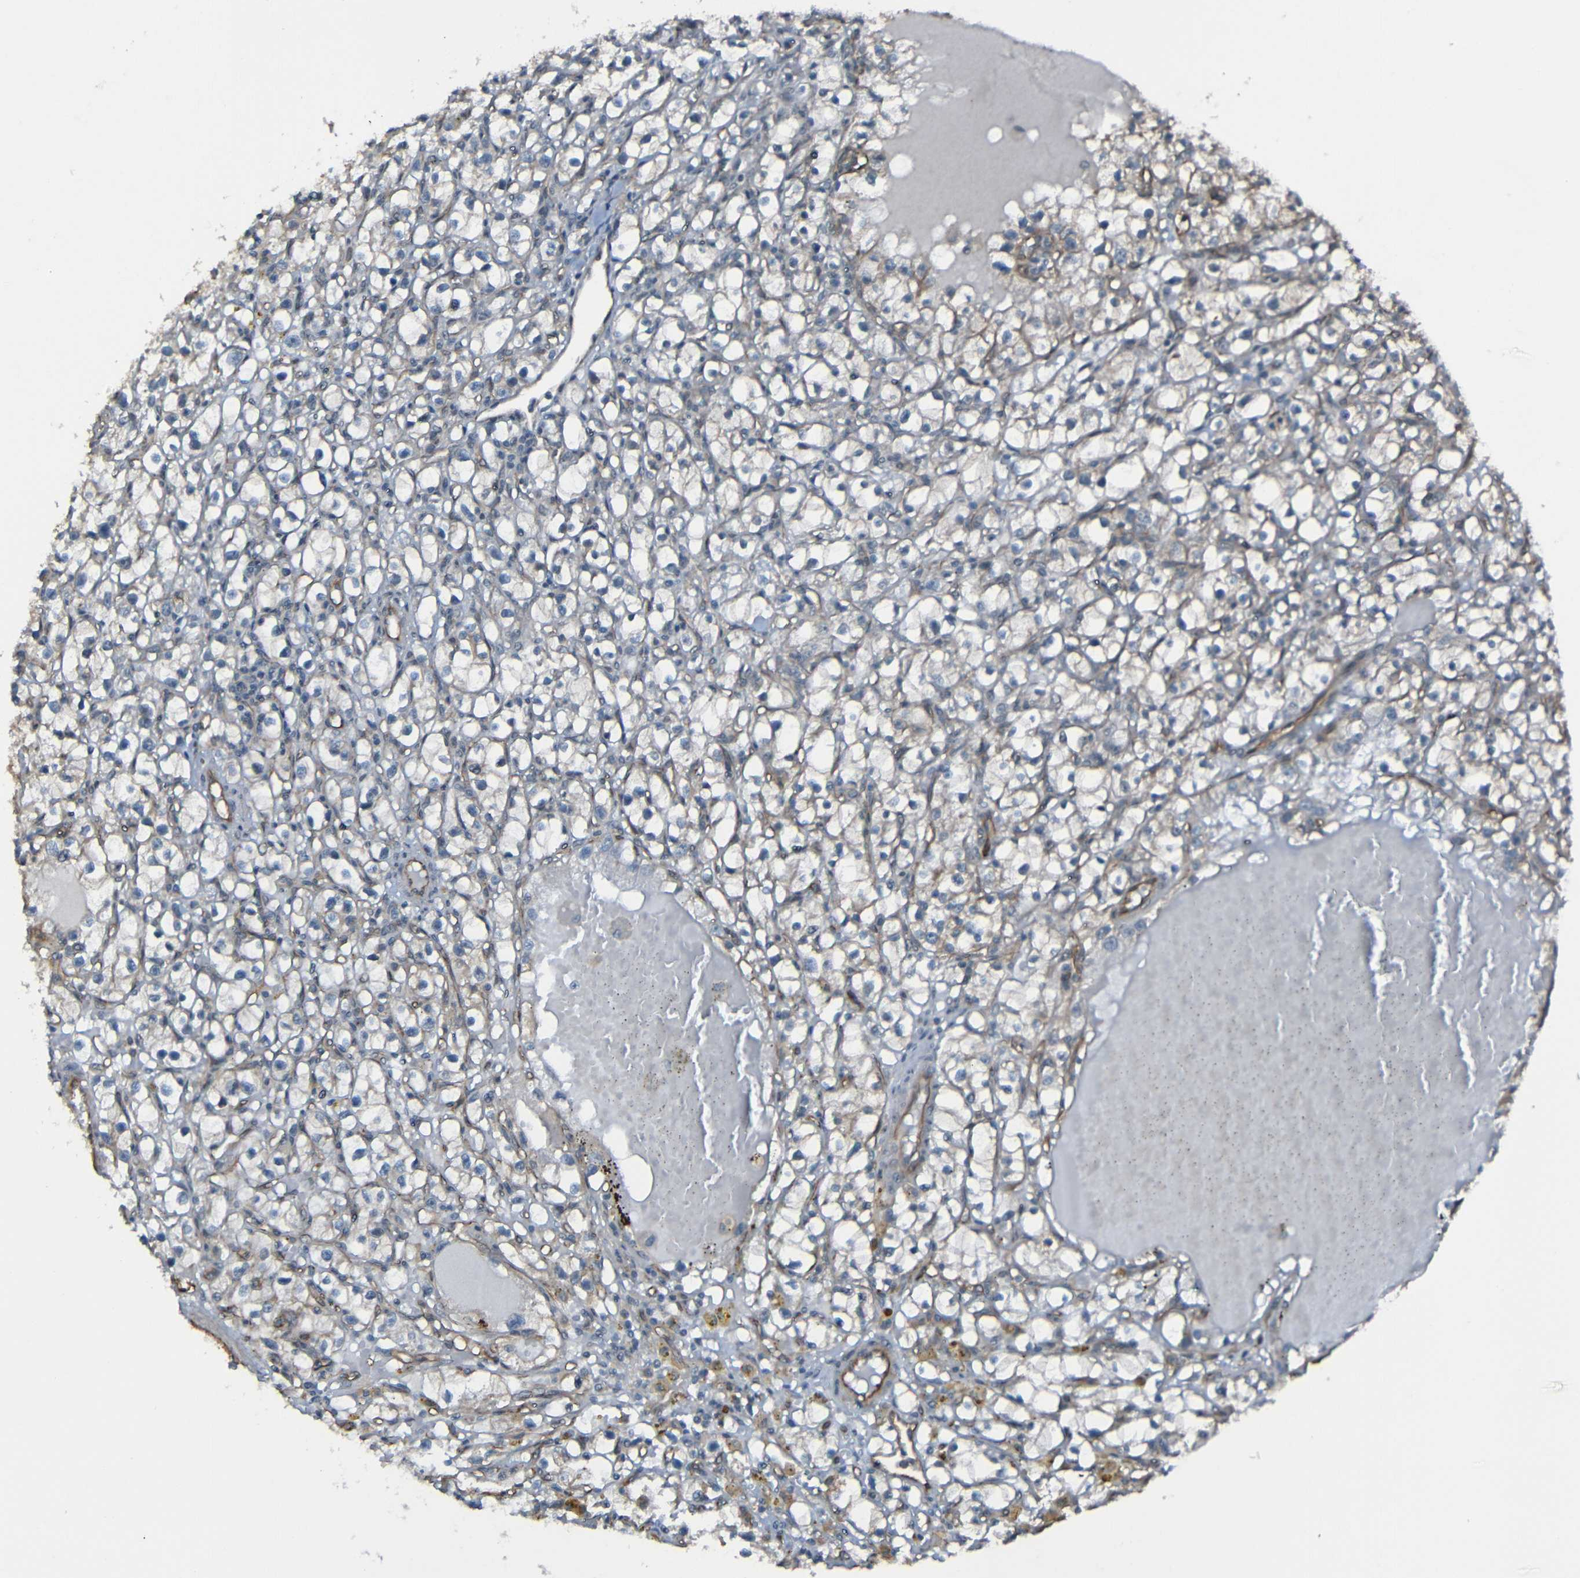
{"staining": {"intensity": "weak", "quantity": "<25%", "location": "cytoplasmic/membranous"}, "tissue": "renal cancer", "cell_type": "Tumor cells", "image_type": "cancer", "snomed": [{"axis": "morphology", "description": "Adenocarcinoma, NOS"}, {"axis": "topography", "description": "Kidney"}], "caption": "An immunohistochemistry (IHC) photomicrograph of adenocarcinoma (renal) is shown. There is no staining in tumor cells of adenocarcinoma (renal).", "gene": "LGR5", "patient": {"sex": "male", "age": 56}}